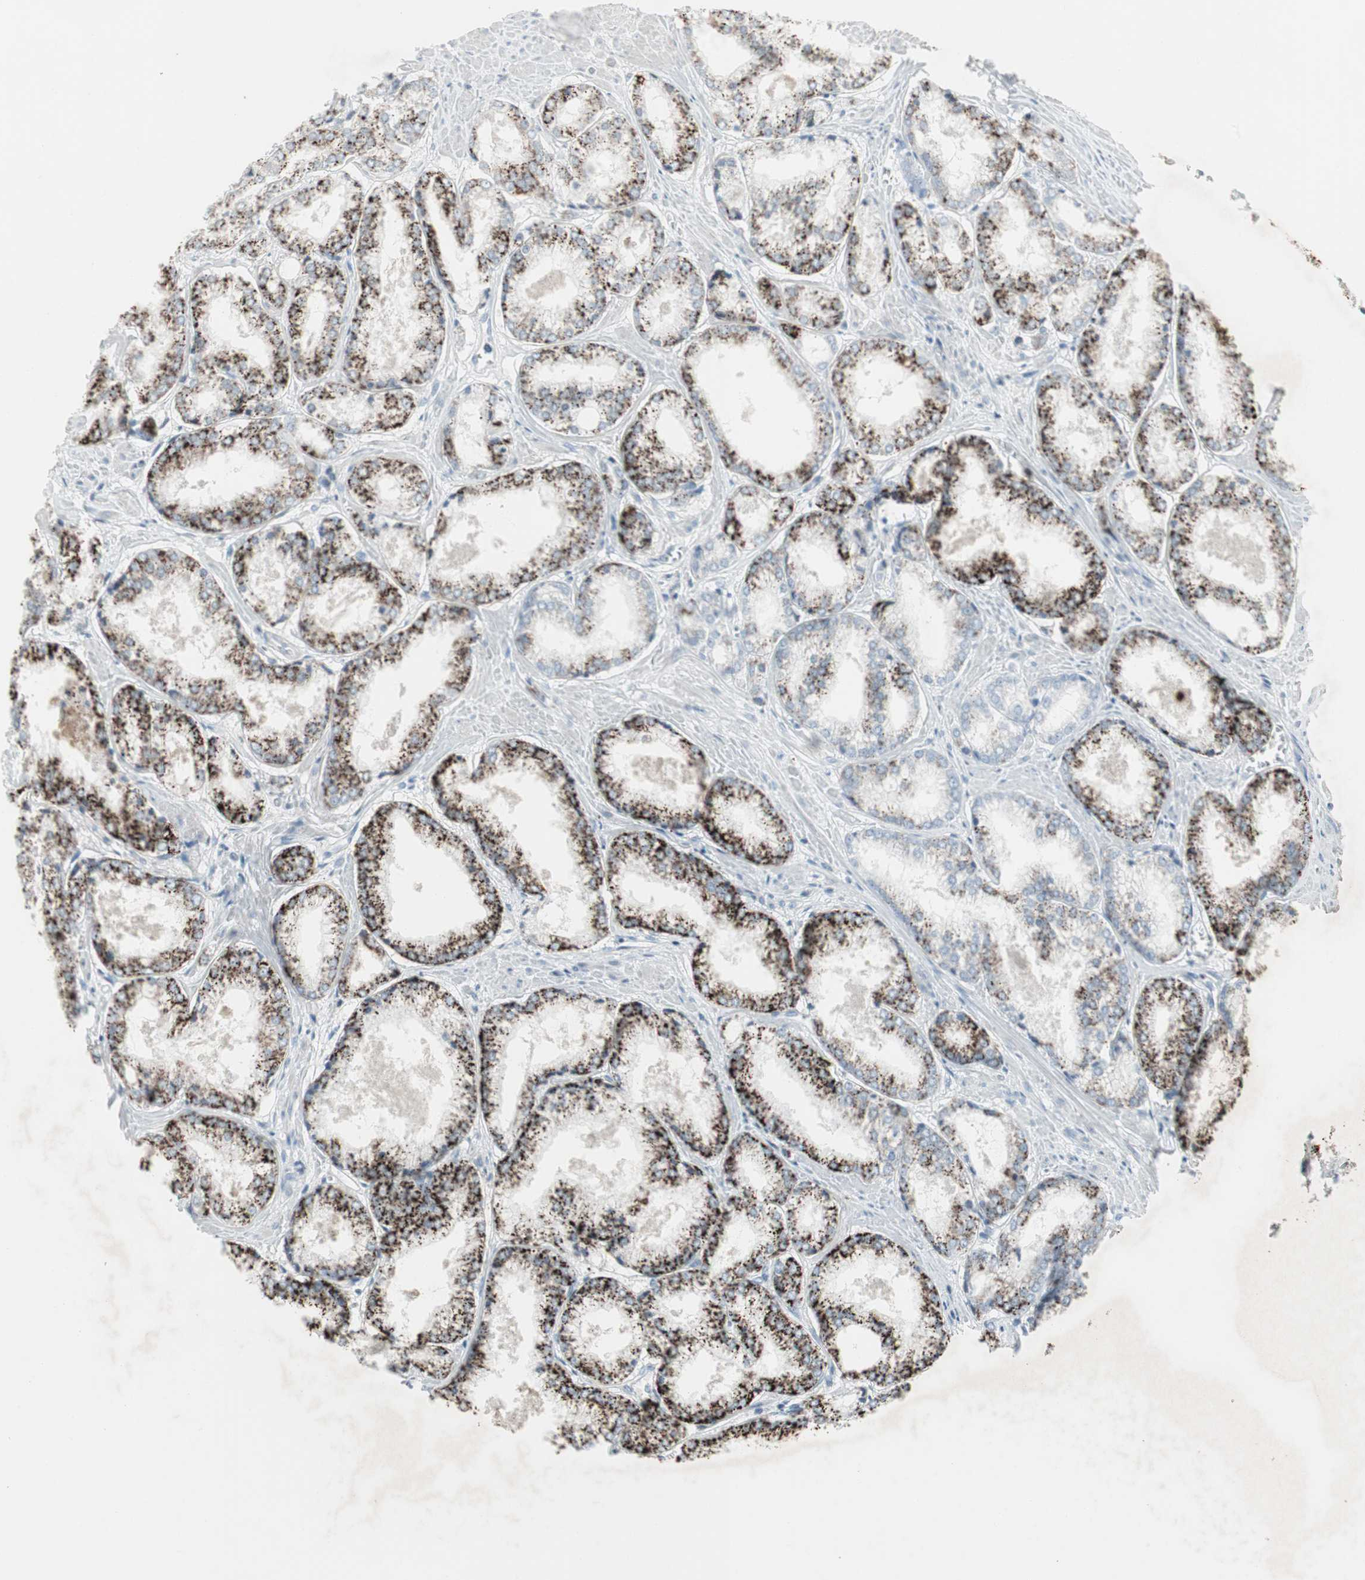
{"staining": {"intensity": "strong", "quantity": ">75%", "location": "cytoplasmic/membranous"}, "tissue": "prostate cancer", "cell_type": "Tumor cells", "image_type": "cancer", "snomed": [{"axis": "morphology", "description": "Adenocarcinoma, Low grade"}, {"axis": "topography", "description": "Prostate"}], "caption": "Immunohistochemical staining of prostate cancer demonstrates strong cytoplasmic/membranous protein expression in about >75% of tumor cells.", "gene": "ARG2", "patient": {"sex": "male", "age": 64}}